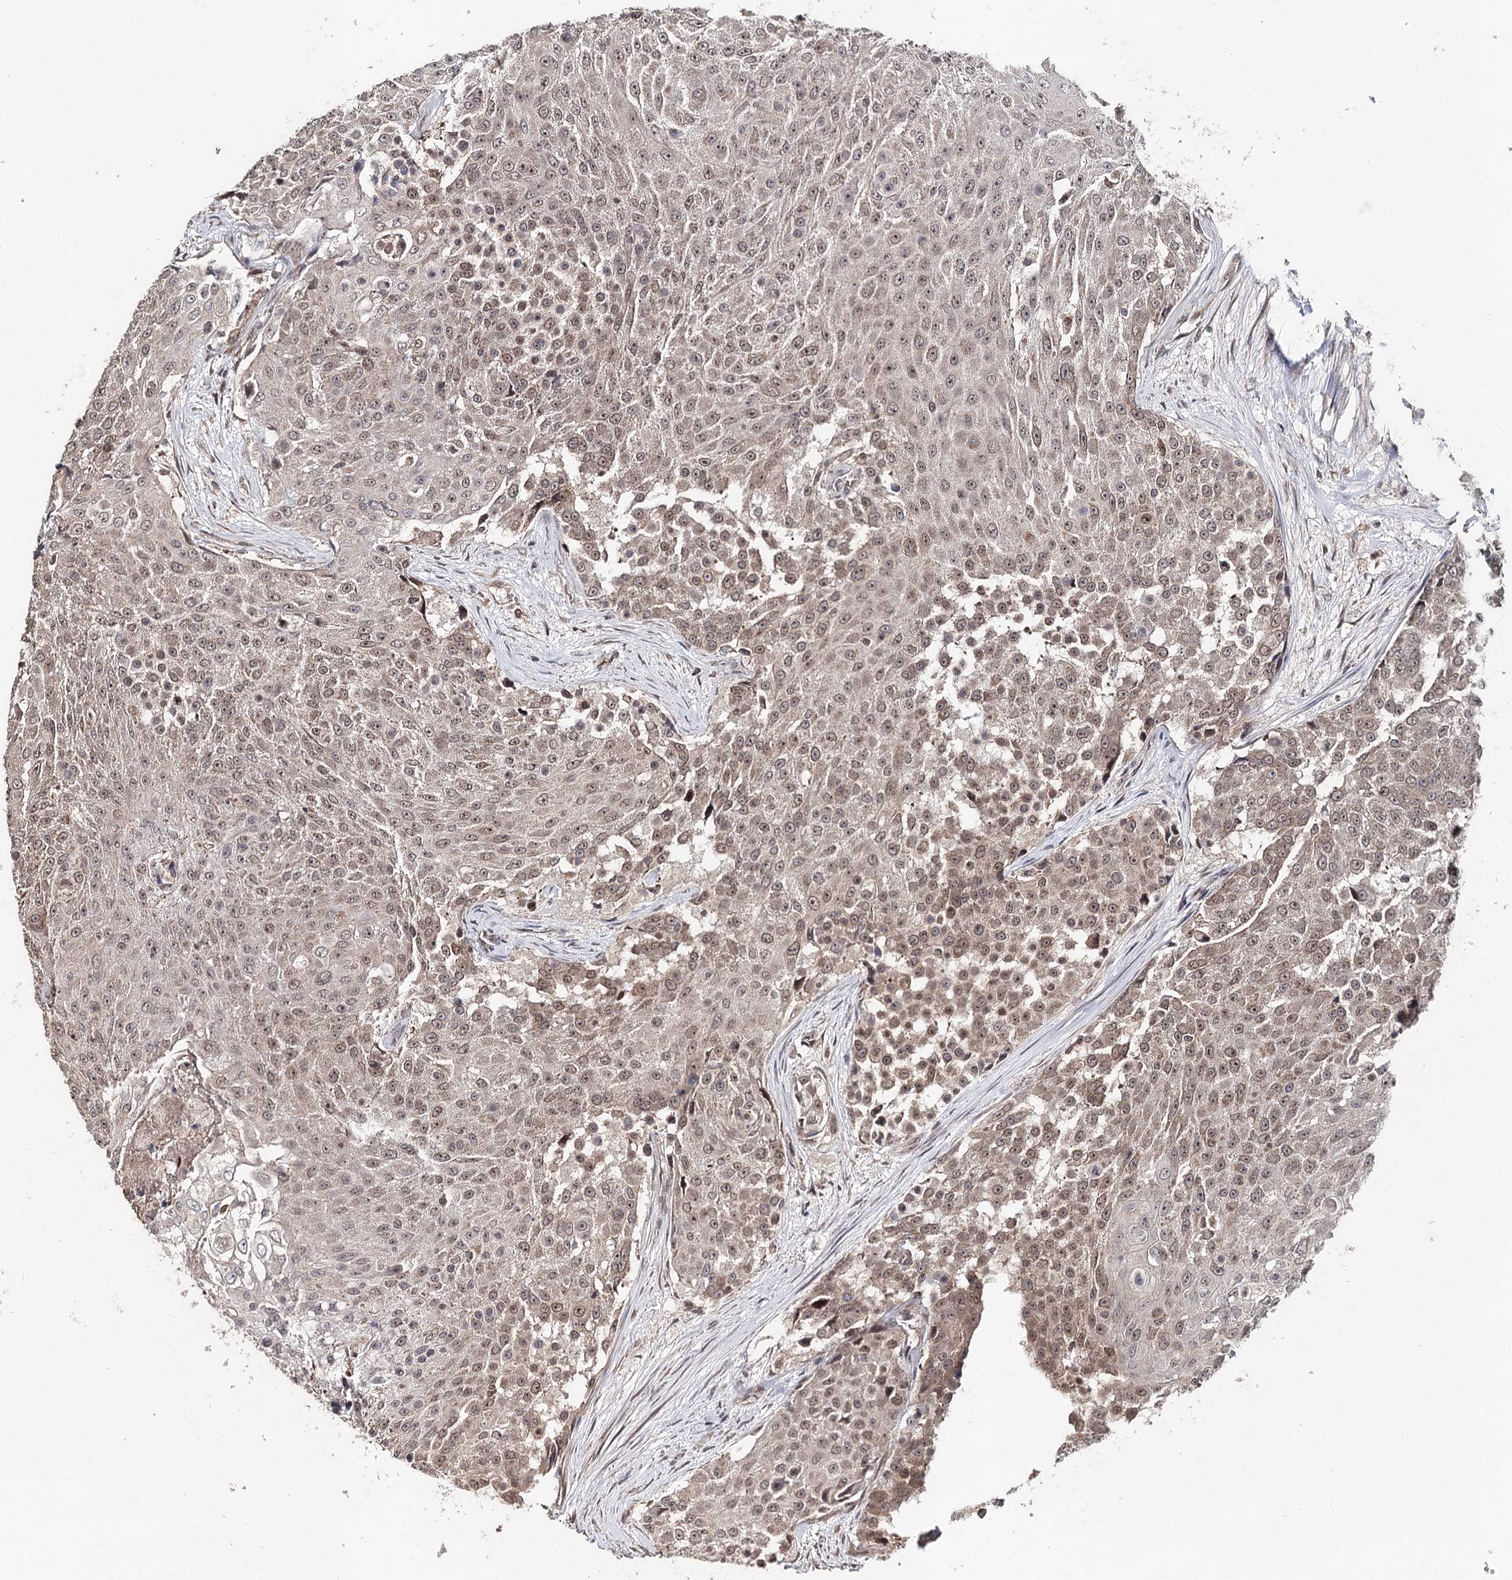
{"staining": {"intensity": "weak", "quantity": ">75%", "location": "cytoplasmic/membranous,nuclear"}, "tissue": "urothelial cancer", "cell_type": "Tumor cells", "image_type": "cancer", "snomed": [{"axis": "morphology", "description": "Urothelial carcinoma, High grade"}, {"axis": "topography", "description": "Urinary bladder"}], "caption": "High-power microscopy captured an immunohistochemistry (IHC) micrograph of high-grade urothelial carcinoma, revealing weak cytoplasmic/membranous and nuclear positivity in approximately >75% of tumor cells.", "gene": "NOPCHAP1", "patient": {"sex": "female", "age": 63}}